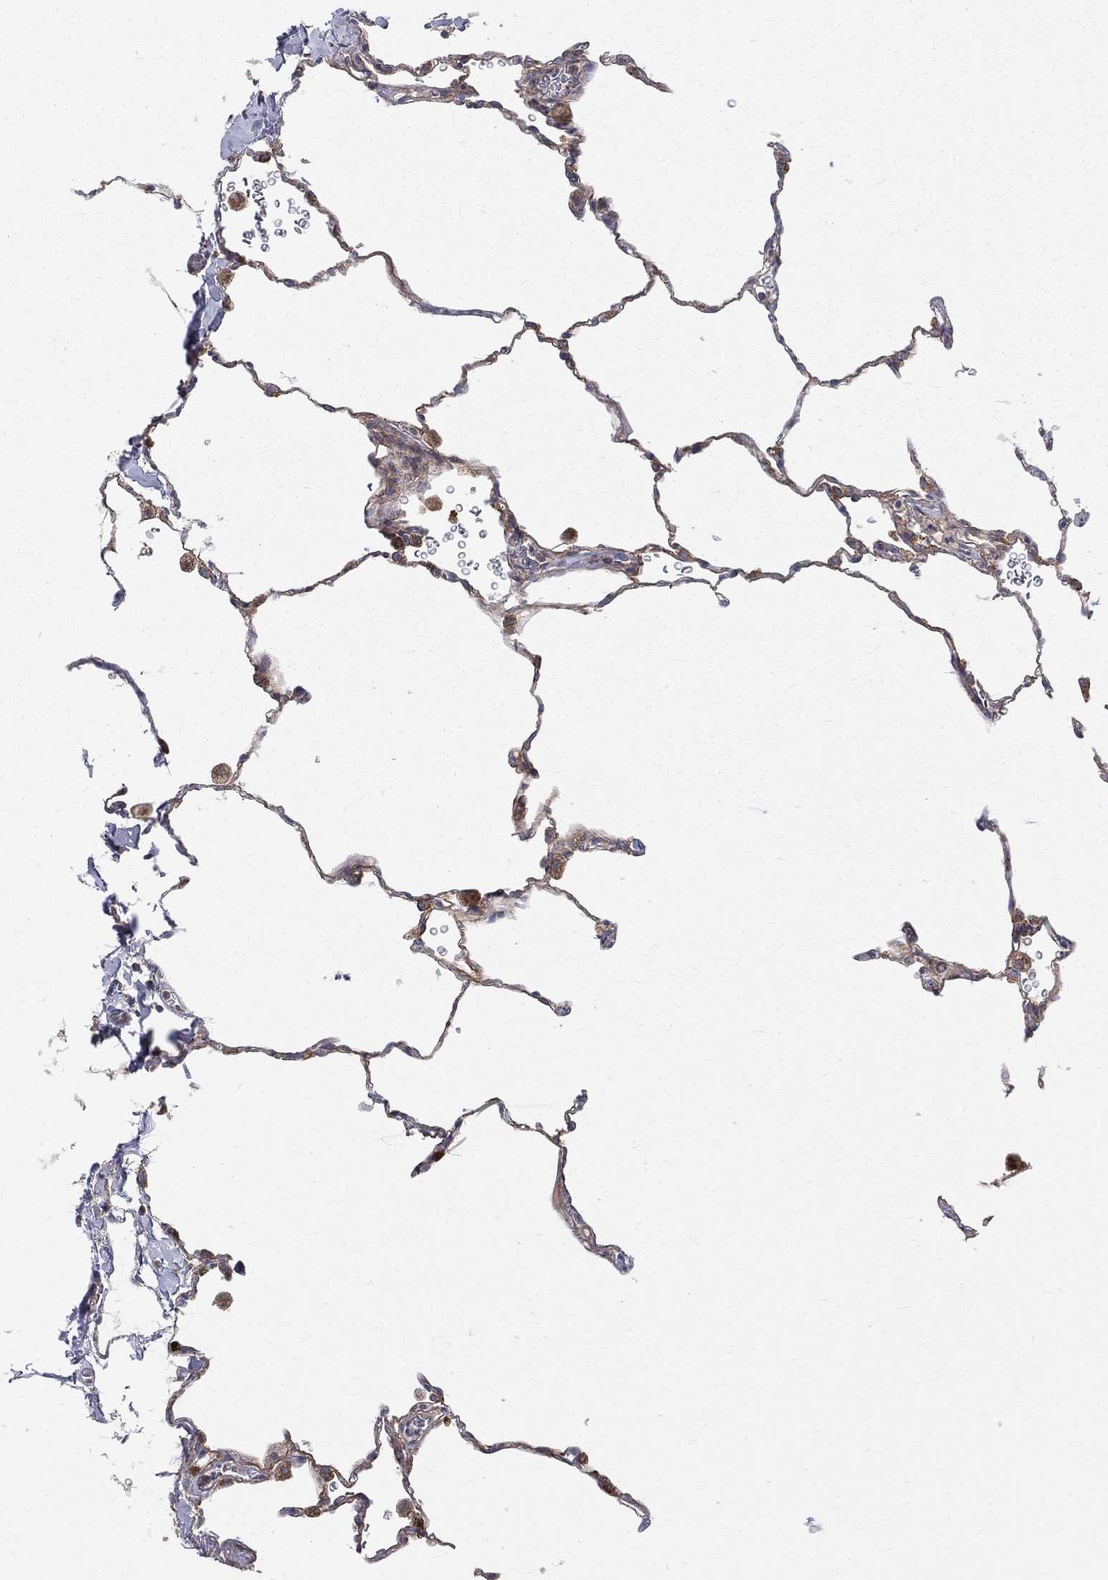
{"staining": {"intensity": "negative", "quantity": "none", "location": "none"}, "tissue": "lung", "cell_type": "Alveolar cells", "image_type": "normal", "snomed": [{"axis": "morphology", "description": "Normal tissue, NOS"}, {"axis": "morphology", "description": "Adenocarcinoma, metastatic, NOS"}, {"axis": "topography", "description": "Lung"}], "caption": "DAB (3,3'-diaminobenzidine) immunohistochemical staining of unremarkable lung reveals no significant staining in alveolar cells.", "gene": "MIX23", "patient": {"sex": "male", "age": 45}}